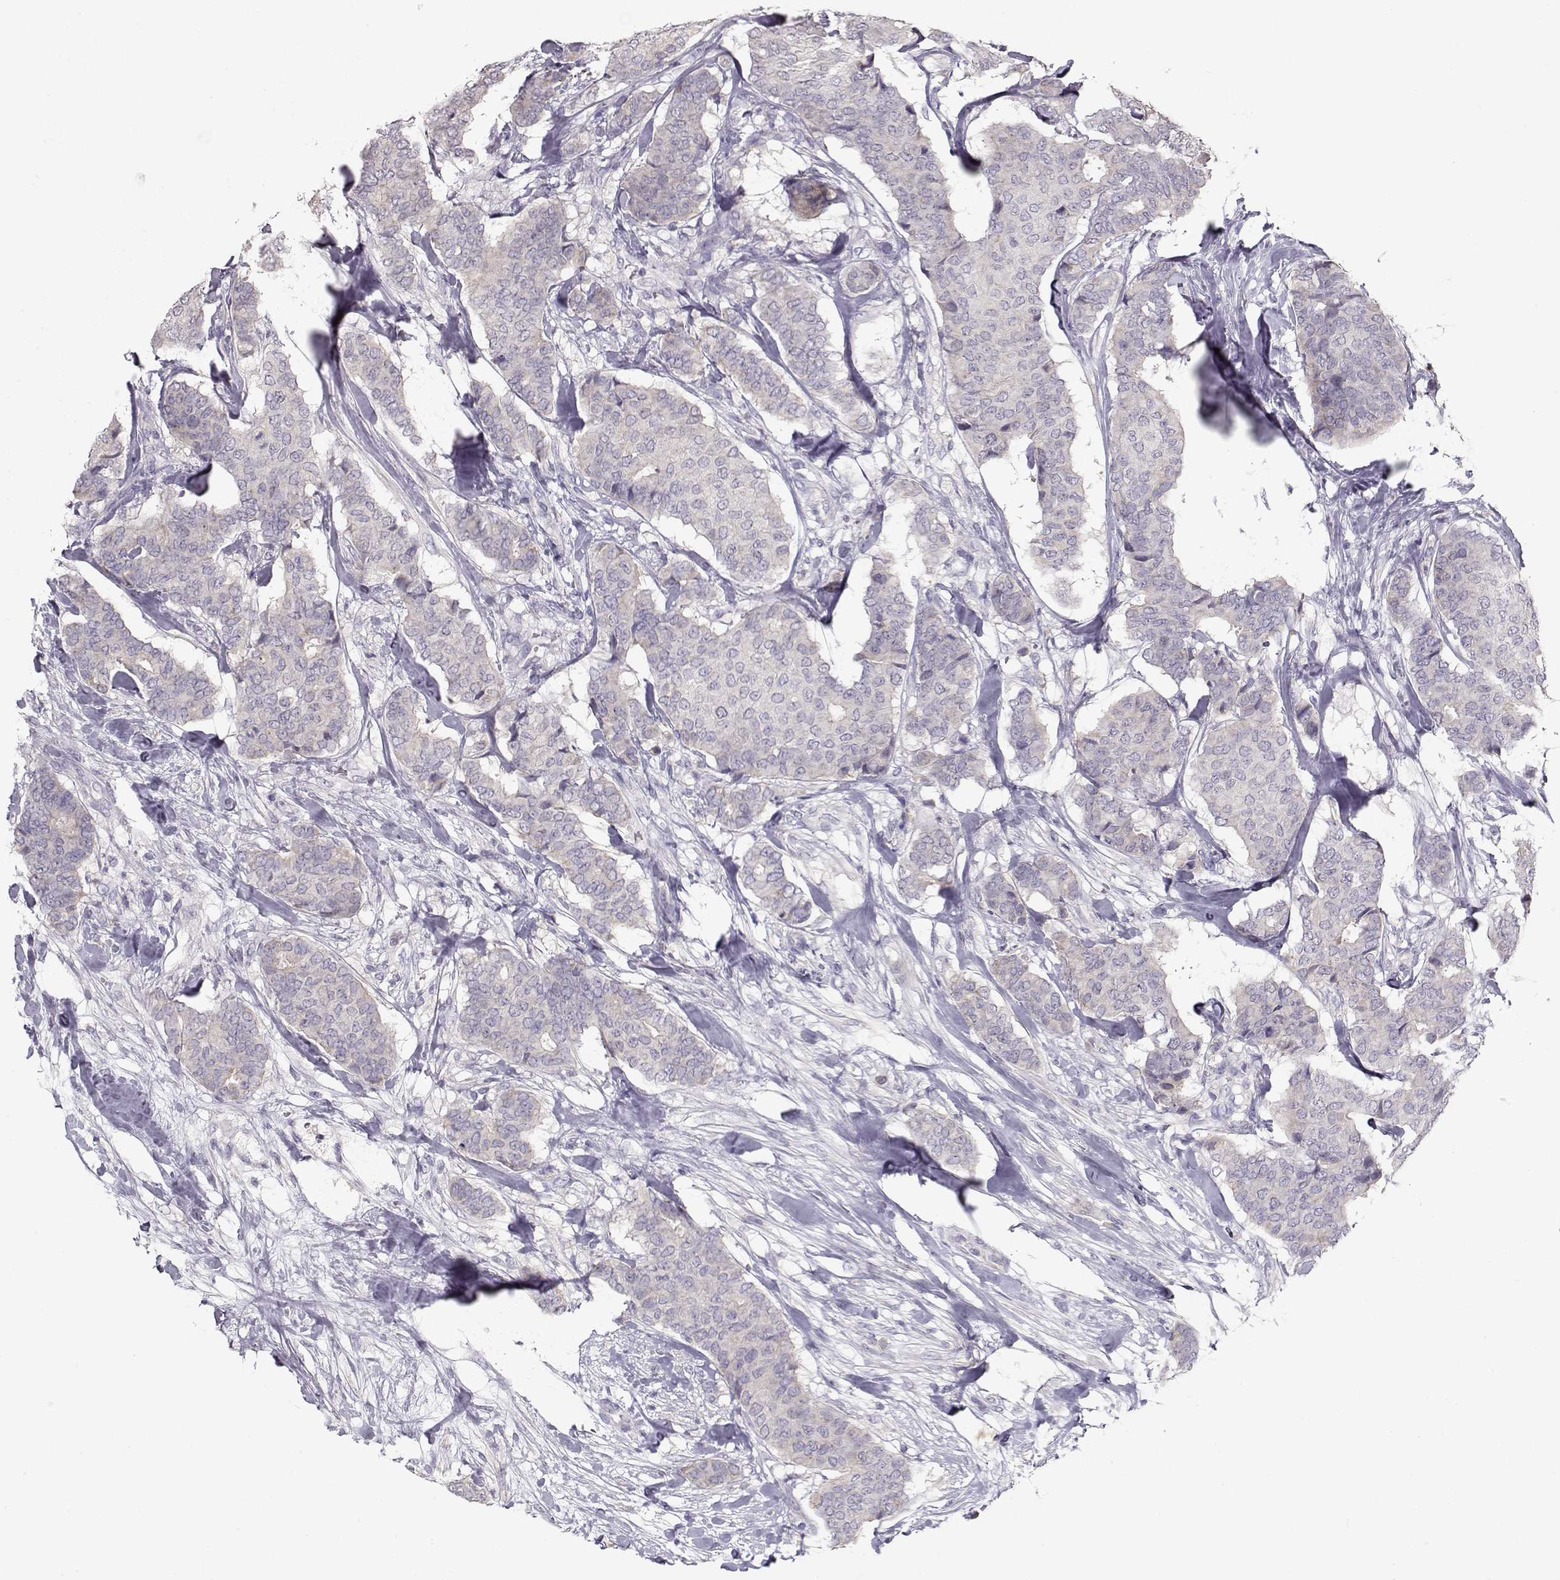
{"staining": {"intensity": "negative", "quantity": "none", "location": "none"}, "tissue": "breast cancer", "cell_type": "Tumor cells", "image_type": "cancer", "snomed": [{"axis": "morphology", "description": "Duct carcinoma"}, {"axis": "topography", "description": "Breast"}], "caption": "High magnification brightfield microscopy of breast cancer (intraductal carcinoma) stained with DAB (brown) and counterstained with hematoxylin (blue): tumor cells show no significant staining.", "gene": "GRK1", "patient": {"sex": "female", "age": 75}}